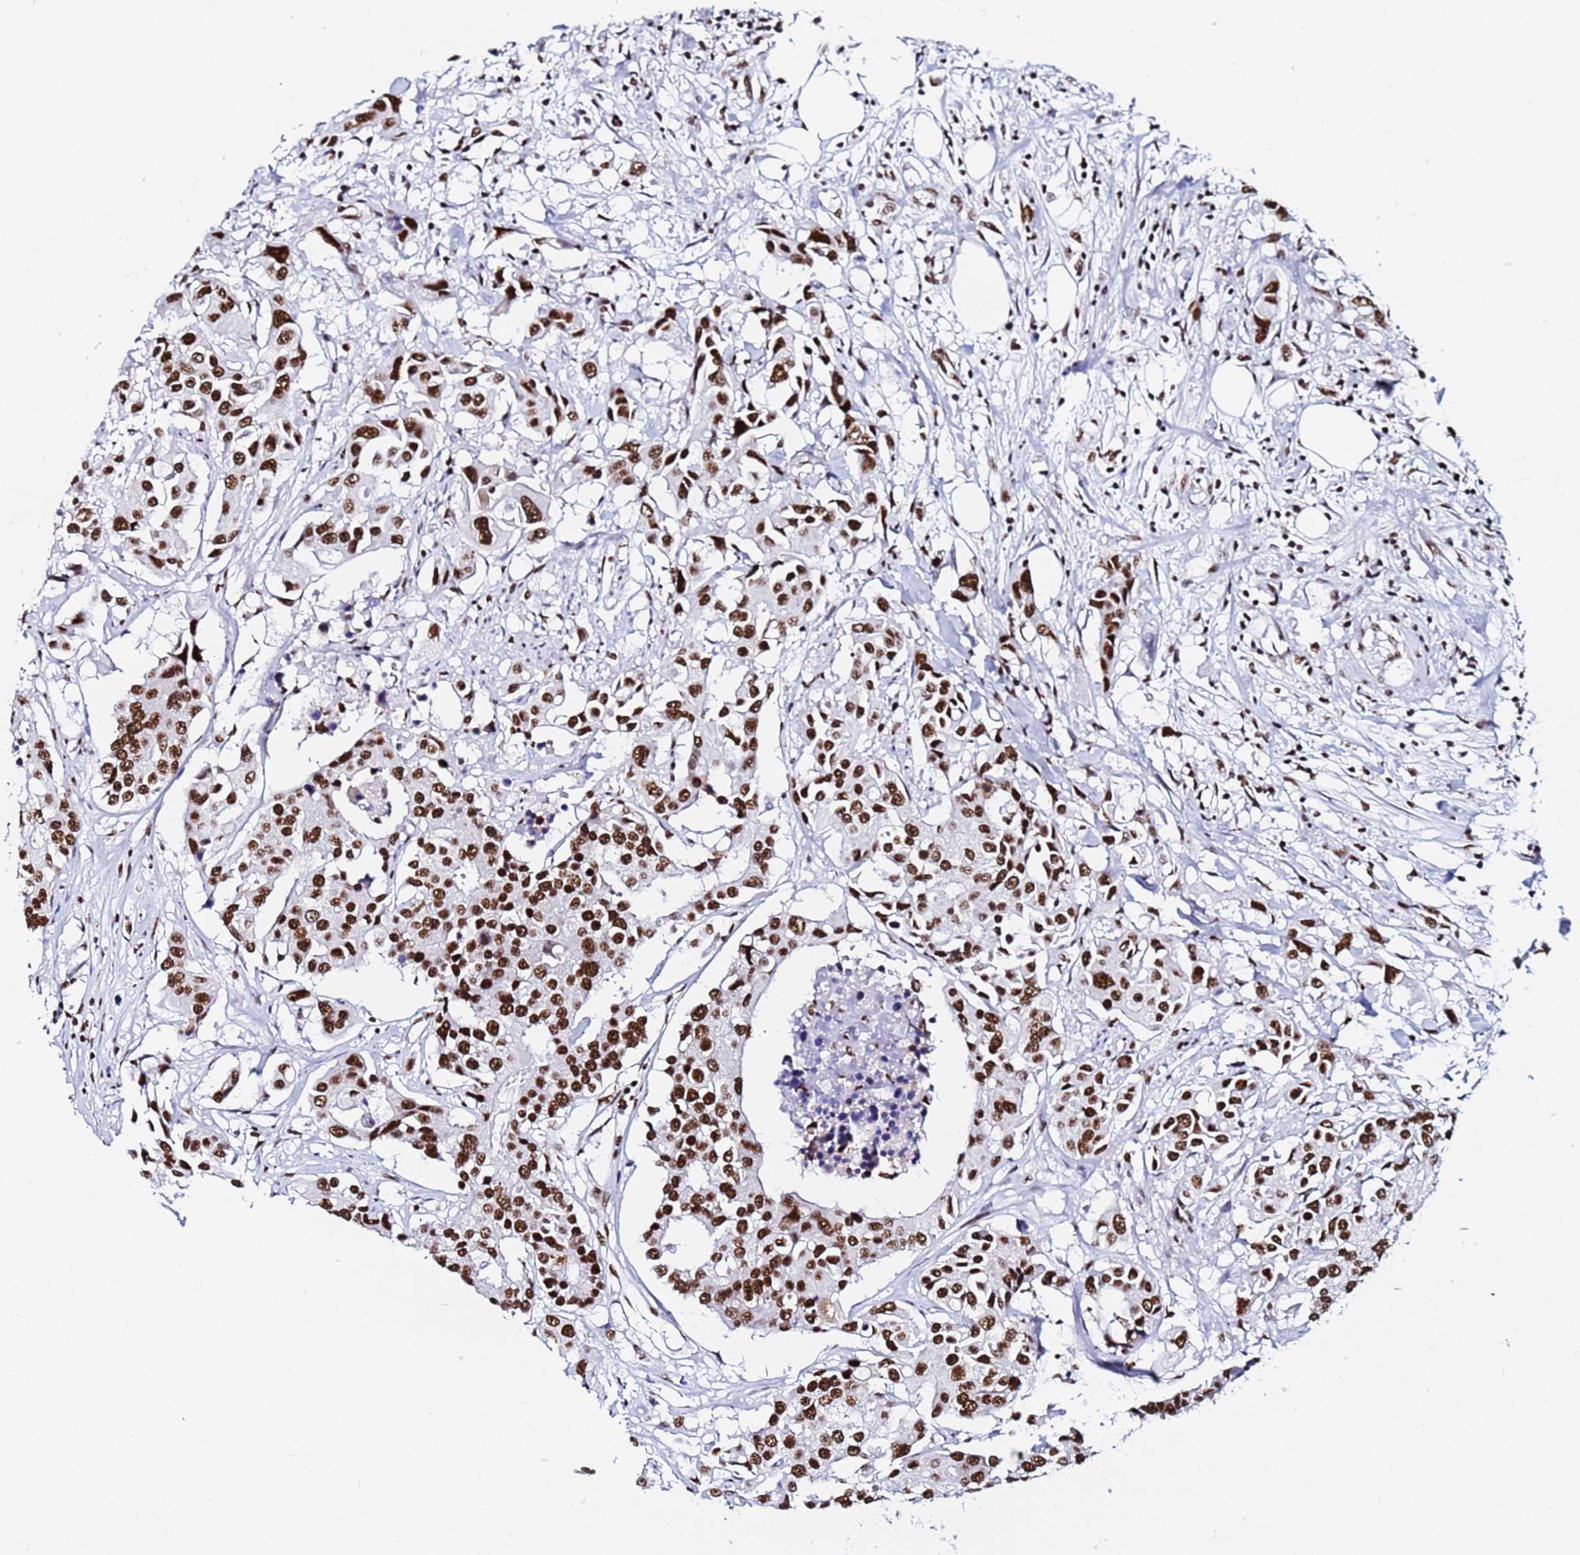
{"staining": {"intensity": "strong", "quantity": ">75%", "location": "nuclear"}, "tissue": "colorectal cancer", "cell_type": "Tumor cells", "image_type": "cancer", "snomed": [{"axis": "morphology", "description": "Adenocarcinoma, NOS"}, {"axis": "topography", "description": "Colon"}], "caption": "A brown stain highlights strong nuclear positivity of a protein in colorectal cancer tumor cells.", "gene": "SNRPA1", "patient": {"sex": "male", "age": 77}}